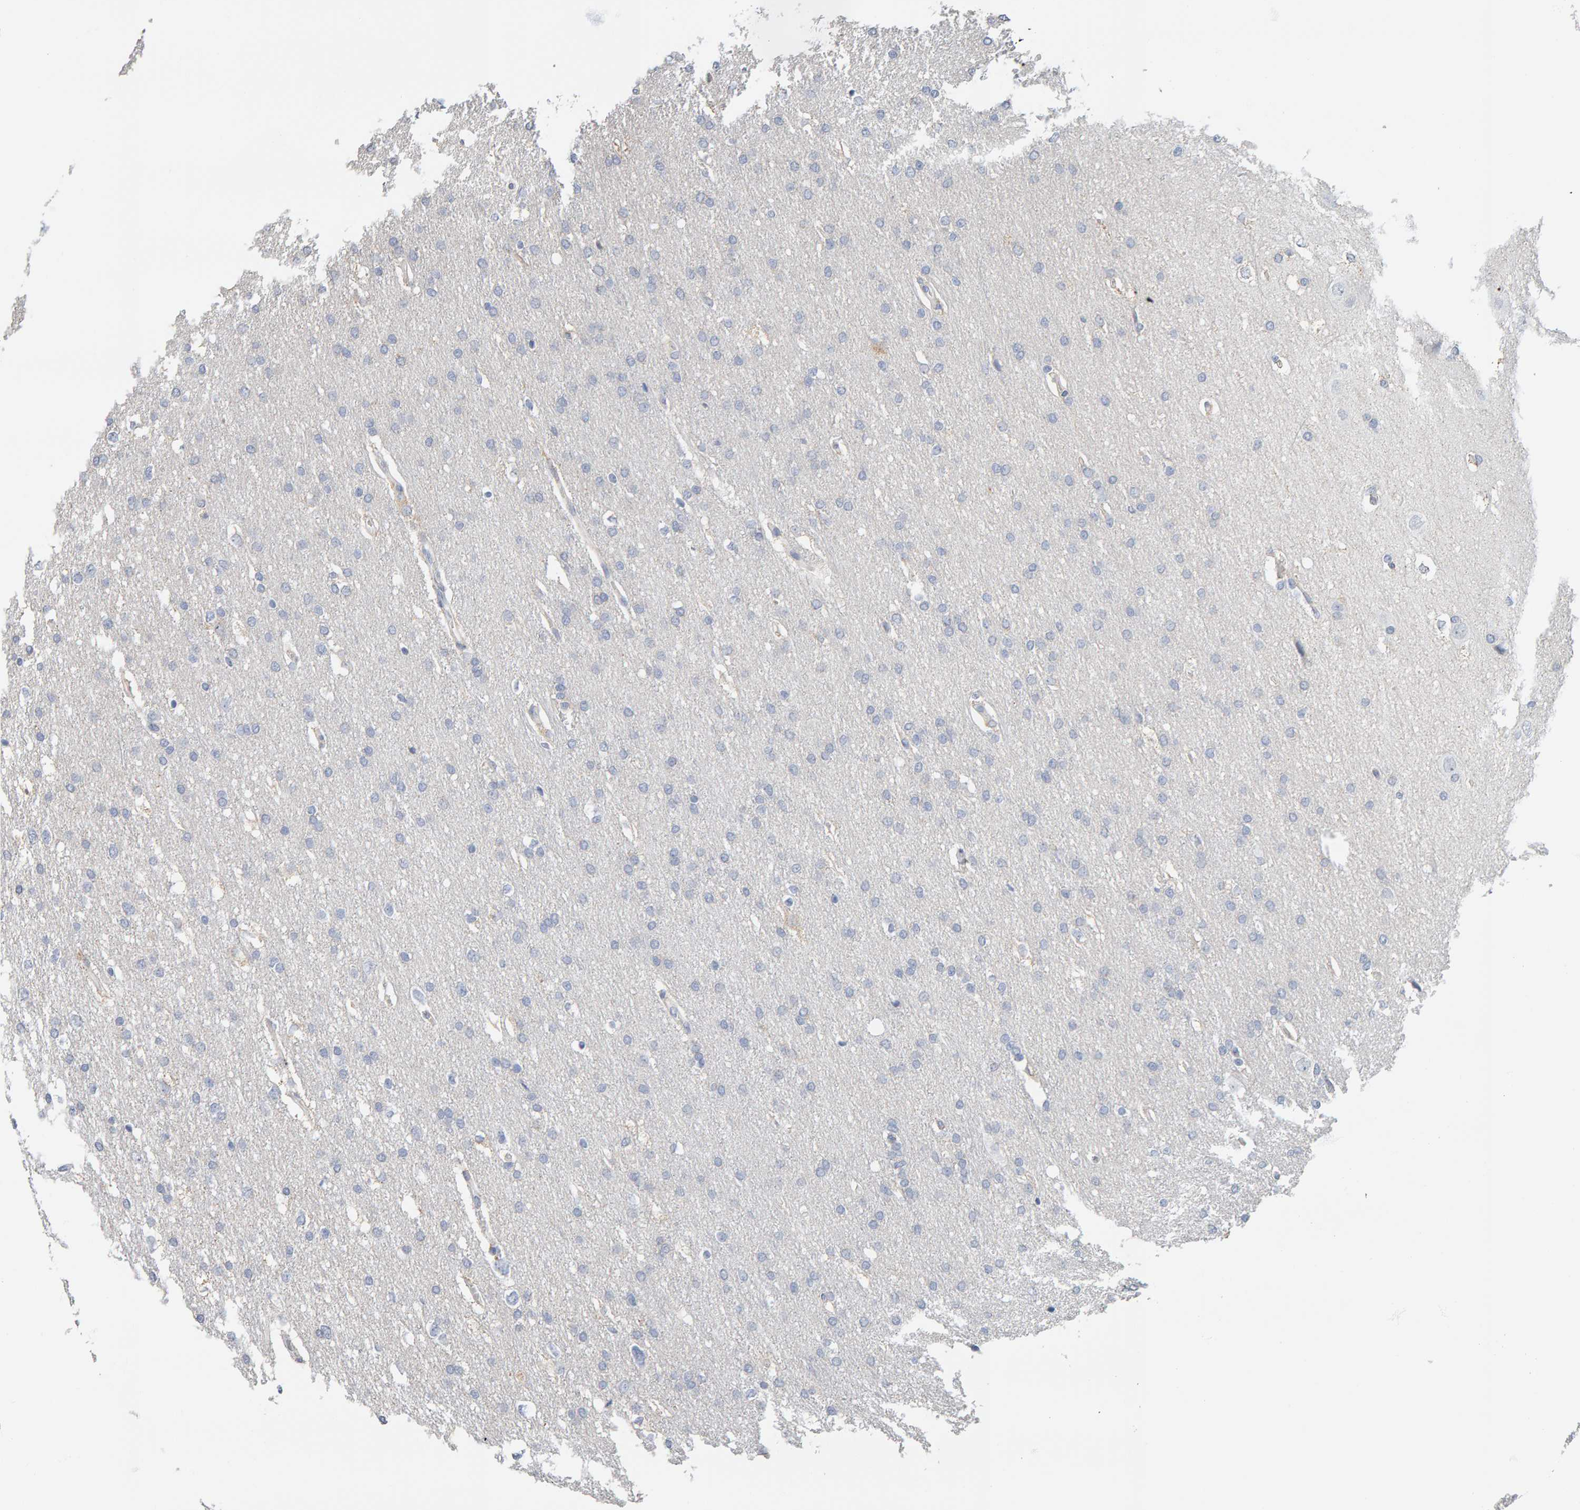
{"staining": {"intensity": "negative", "quantity": "none", "location": "none"}, "tissue": "glioma", "cell_type": "Tumor cells", "image_type": "cancer", "snomed": [{"axis": "morphology", "description": "Glioma, malignant, Low grade"}, {"axis": "topography", "description": "Brain"}], "caption": "DAB (3,3'-diaminobenzidine) immunohistochemical staining of malignant glioma (low-grade) displays no significant staining in tumor cells.", "gene": "ADHFE1", "patient": {"sex": "female", "age": 37}}